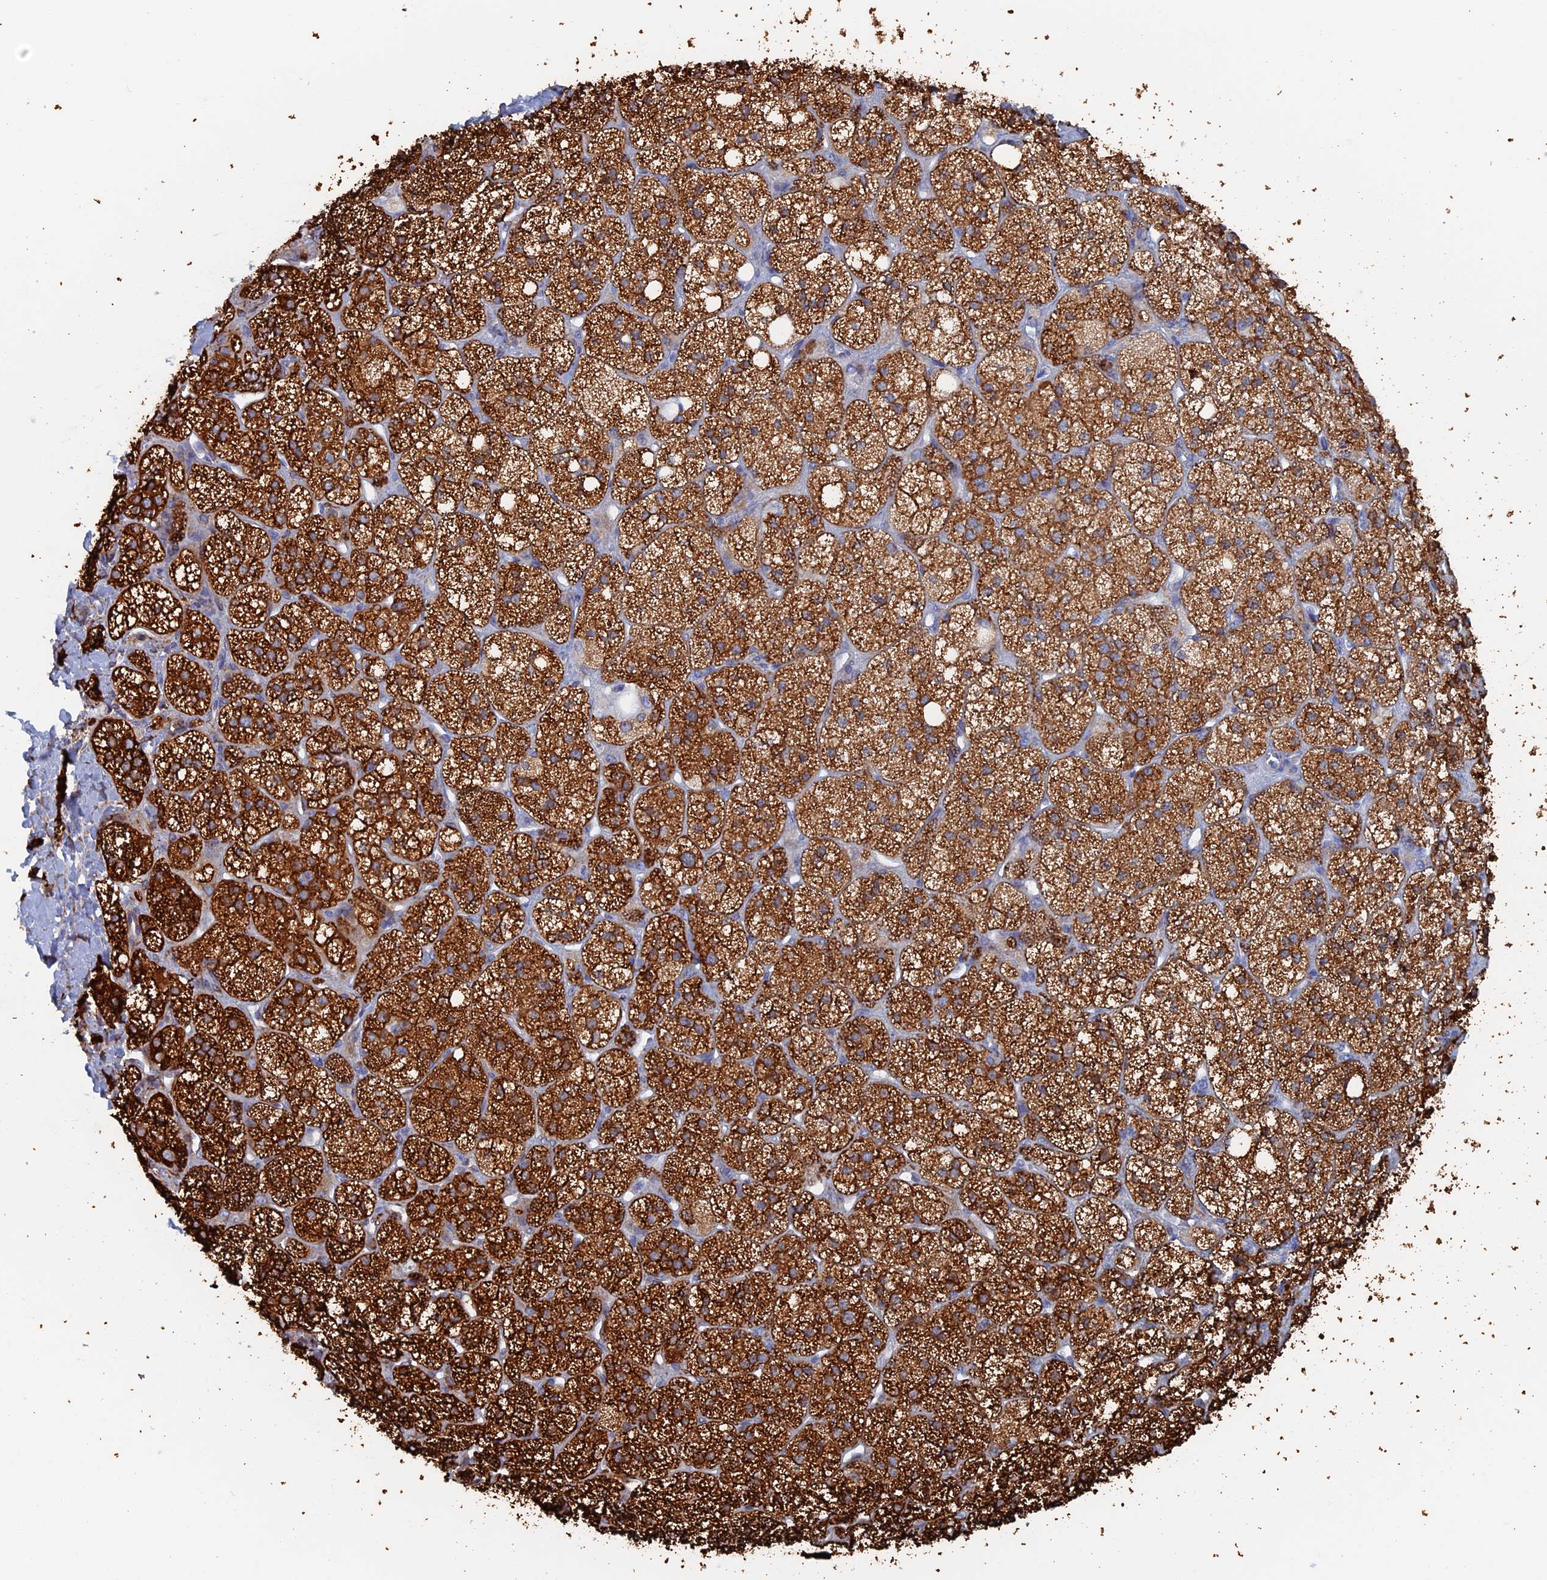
{"staining": {"intensity": "strong", "quantity": ">75%", "location": "cytoplasmic/membranous"}, "tissue": "adrenal gland", "cell_type": "Glandular cells", "image_type": "normal", "snomed": [{"axis": "morphology", "description": "Normal tissue, NOS"}, {"axis": "topography", "description": "Adrenal gland"}], "caption": "Immunohistochemical staining of benign adrenal gland shows high levels of strong cytoplasmic/membranous expression in approximately >75% of glandular cells. (Stains: DAB in brown, nuclei in blue, Microscopy: brightfield microscopy at high magnification).", "gene": "COG7", "patient": {"sex": "male", "age": 61}}